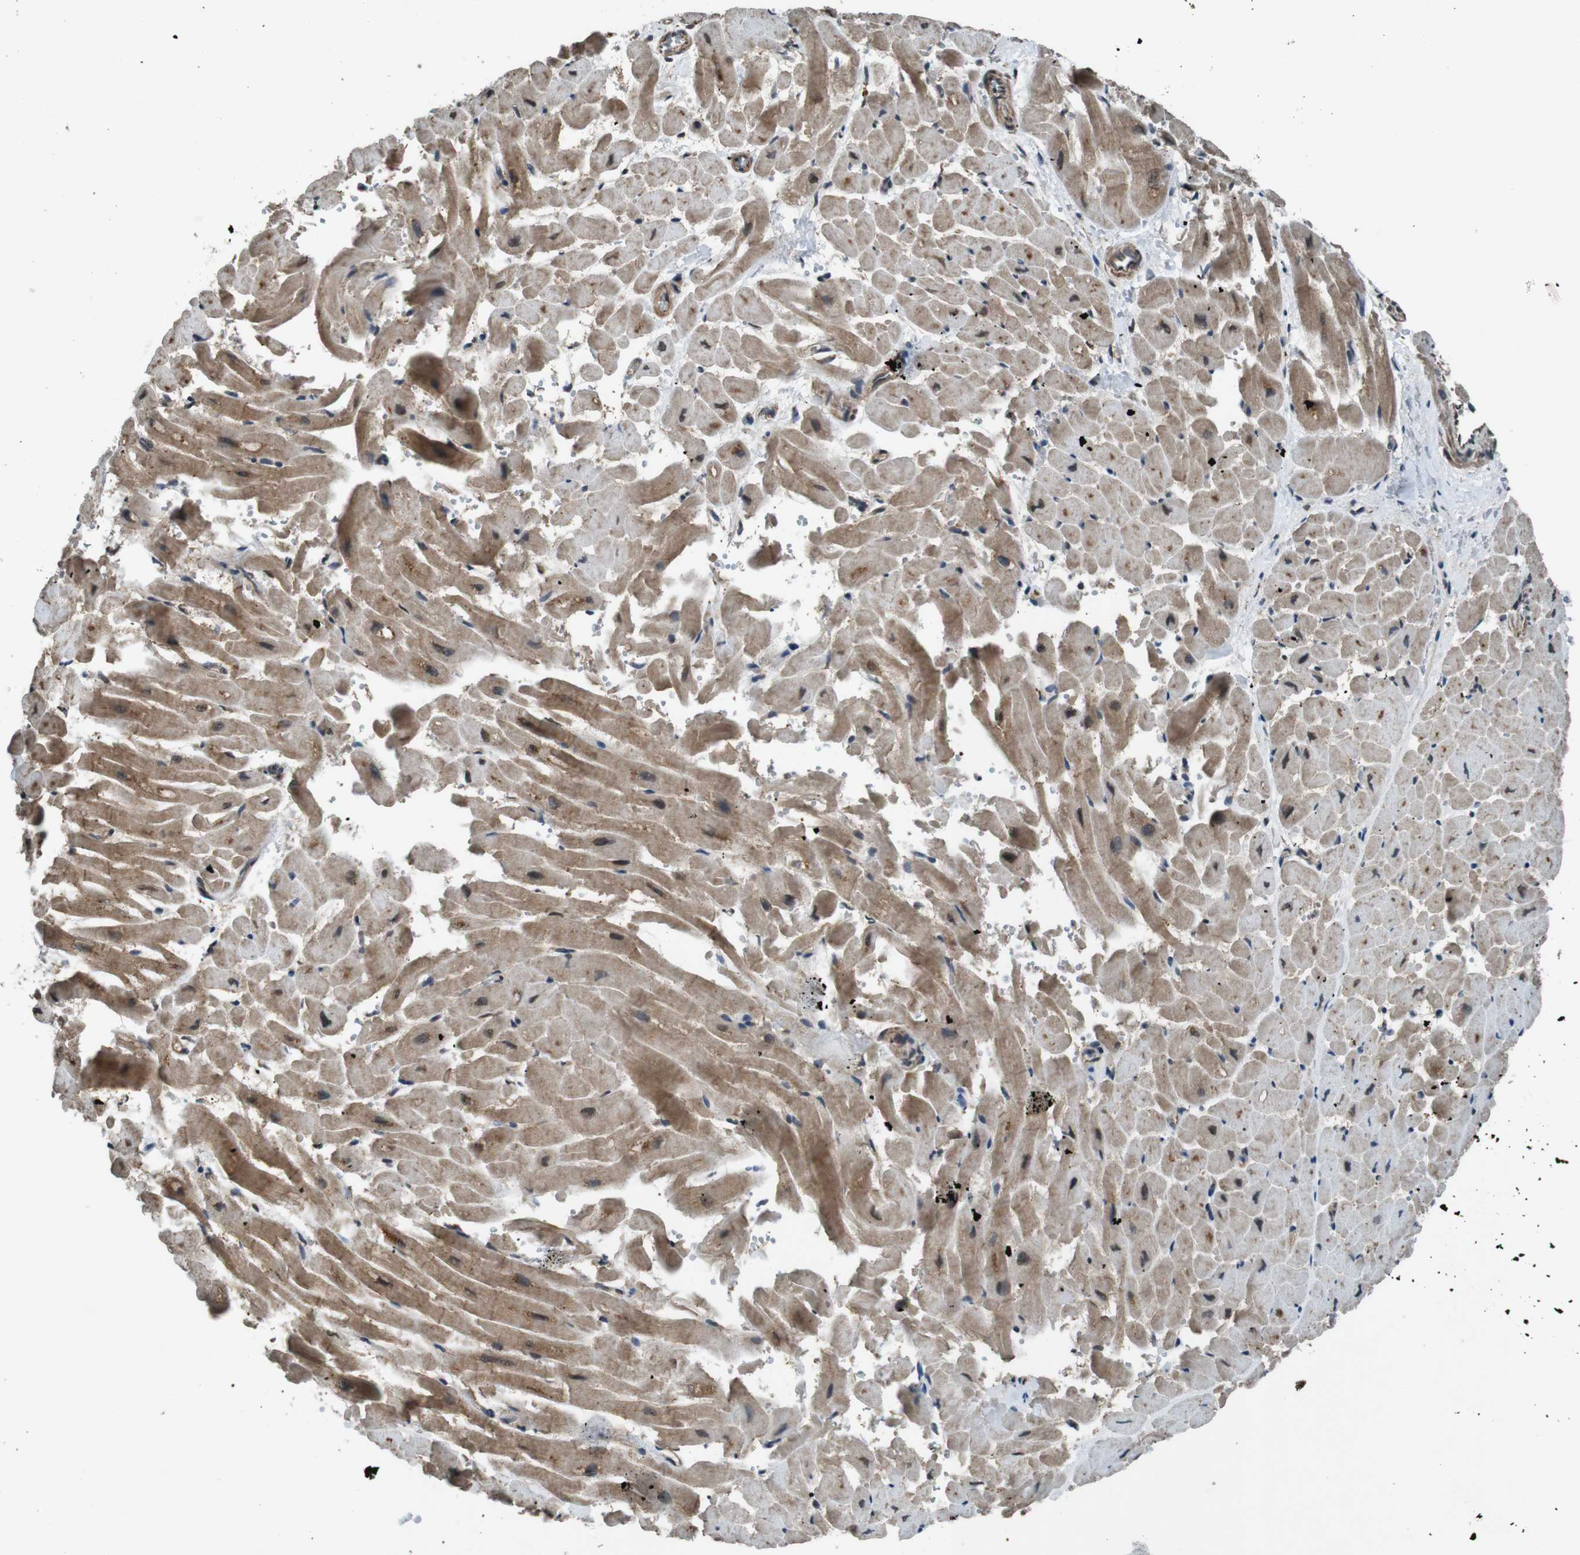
{"staining": {"intensity": "moderate", "quantity": ">75%", "location": "cytoplasmic/membranous"}, "tissue": "heart muscle", "cell_type": "Cardiomyocytes", "image_type": "normal", "snomed": [{"axis": "morphology", "description": "Normal tissue, NOS"}, {"axis": "topography", "description": "Heart"}], "caption": "Protein staining of benign heart muscle displays moderate cytoplasmic/membranous expression in approximately >75% of cardiomyocytes.", "gene": "SOCS1", "patient": {"sex": "male", "age": 45}}